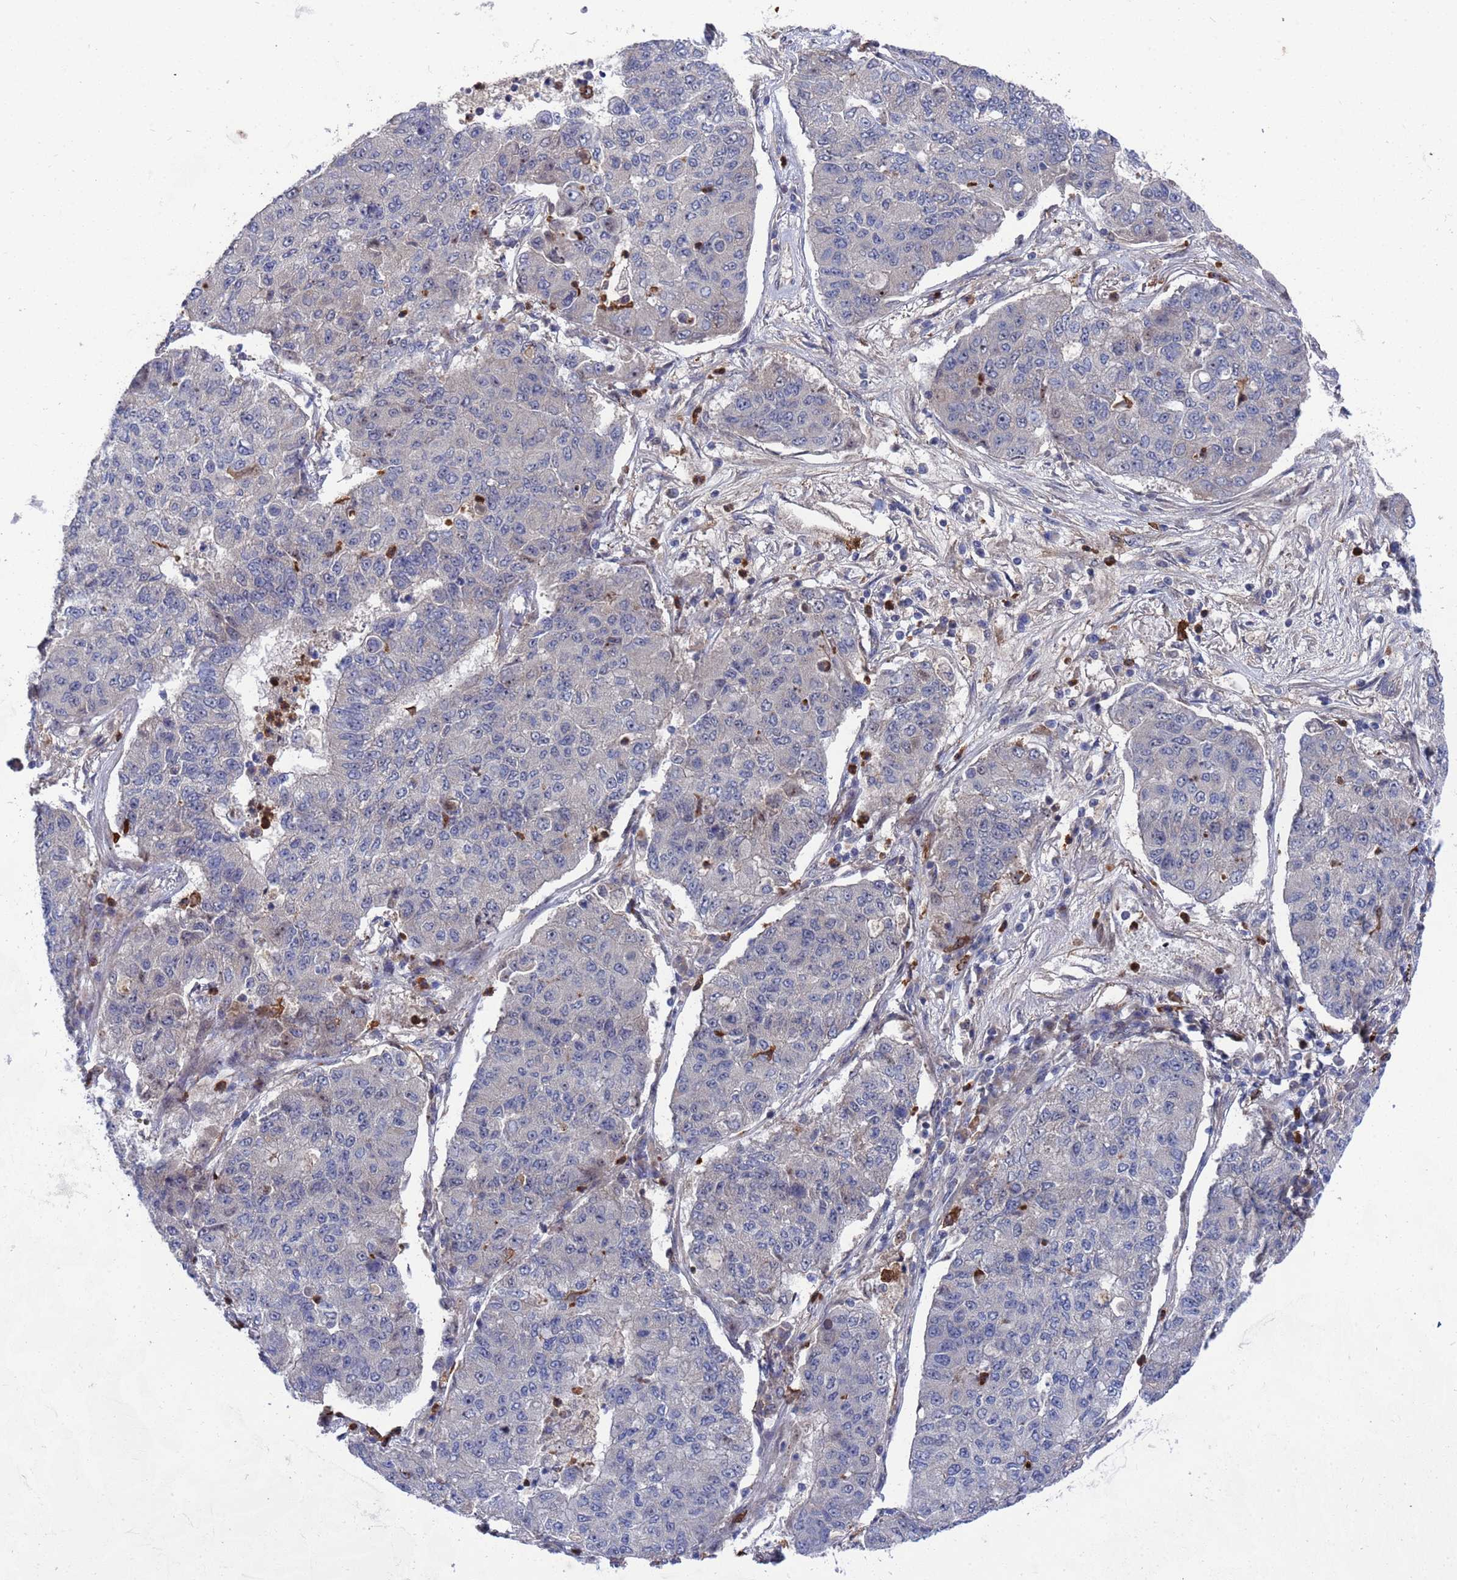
{"staining": {"intensity": "negative", "quantity": "none", "location": "none"}, "tissue": "lung cancer", "cell_type": "Tumor cells", "image_type": "cancer", "snomed": [{"axis": "morphology", "description": "Squamous cell carcinoma, NOS"}, {"axis": "topography", "description": "Lung"}], "caption": "This micrograph is of lung squamous cell carcinoma stained with immunohistochemistry (IHC) to label a protein in brown with the nuclei are counter-stained blue. There is no positivity in tumor cells. (DAB (3,3'-diaminobenzidine) immunohistochemistry, high magnification).", "gene": "TMBIM6", "patient": {"sex": "male", "age": 74}}